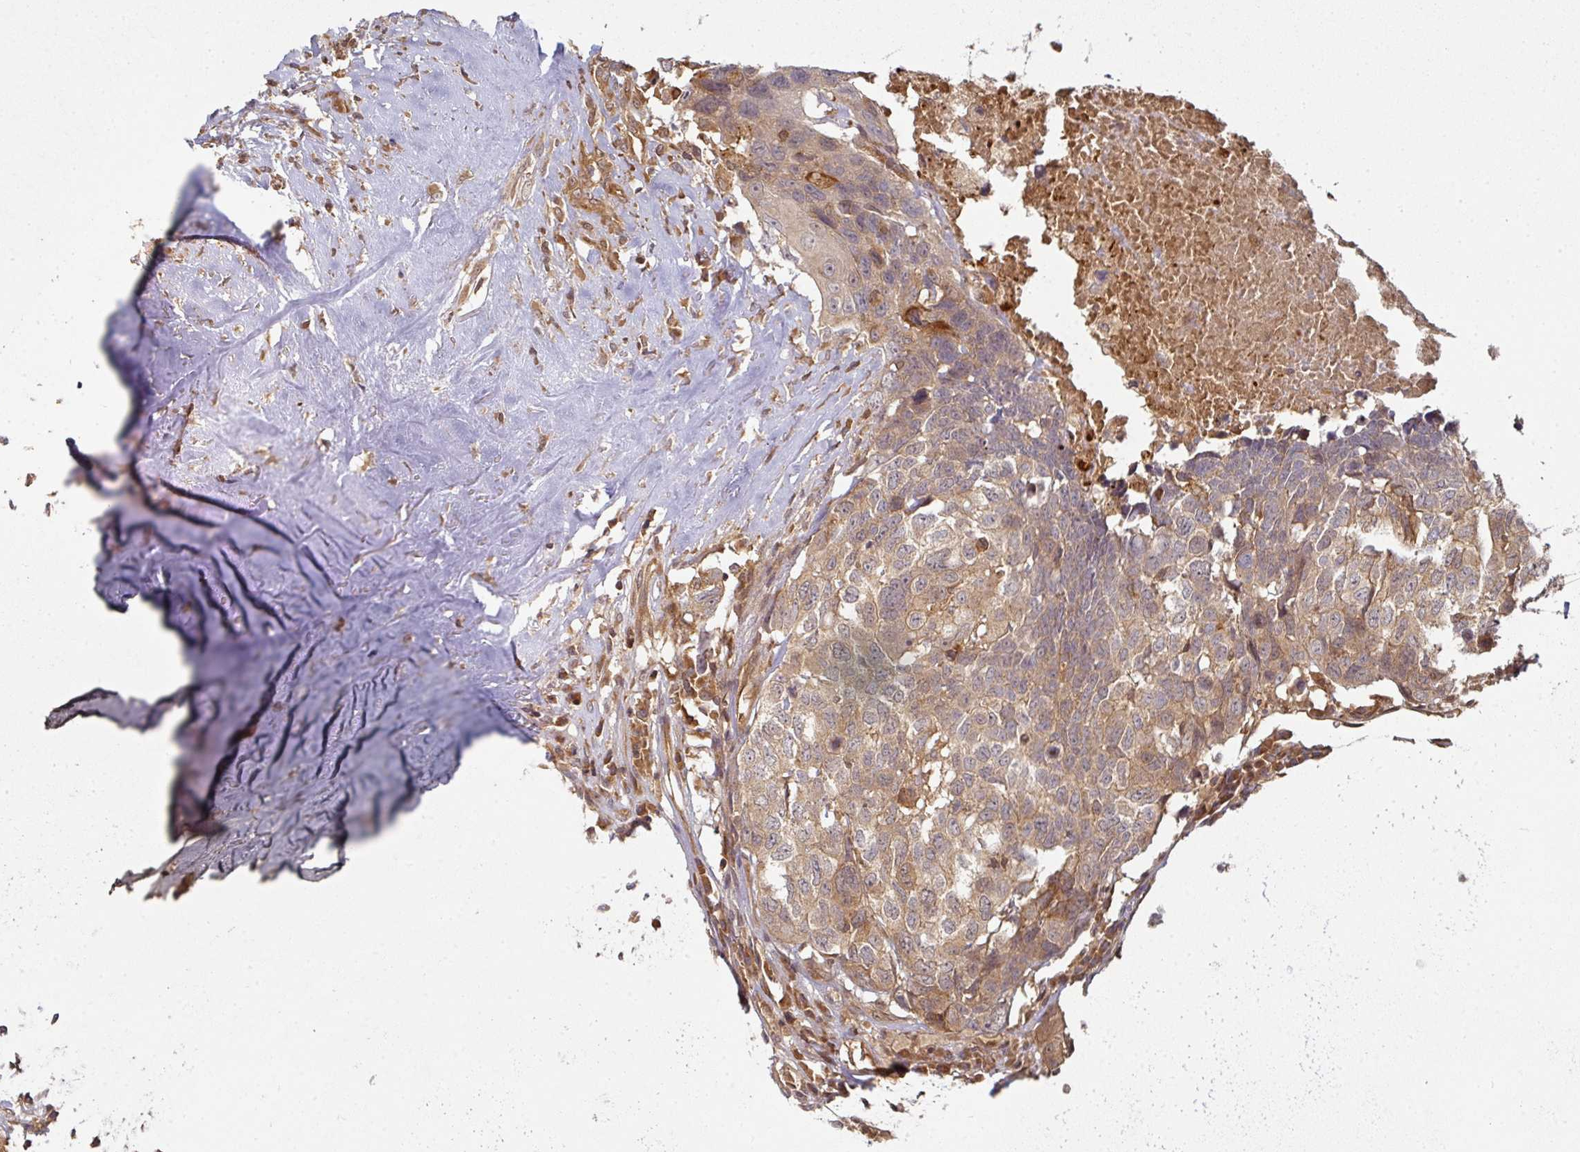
{"staining": {"intensity": "moderate", "quantity": ">75%", "location": "cytoplasmic/membranous"}, "tissue": "head and neck cancer", "cell_type": "Tumor cells", "image_type": "cancer", "snomed": [{"axis": "morphology", "description": "Squamous cell carcinoma, NOS"}, {"axis": "topography", "description": "Head-Neck"}], "caption": "Head and neck cancer (squamous cell carcinoma) stained with a brown dye reveals moderate cytoplasmic/membranous positive positivity in approximately >75% of tumor cells.", "gene": "EIF4EBP2", "patient": {"sex": "male", "age": 66}}